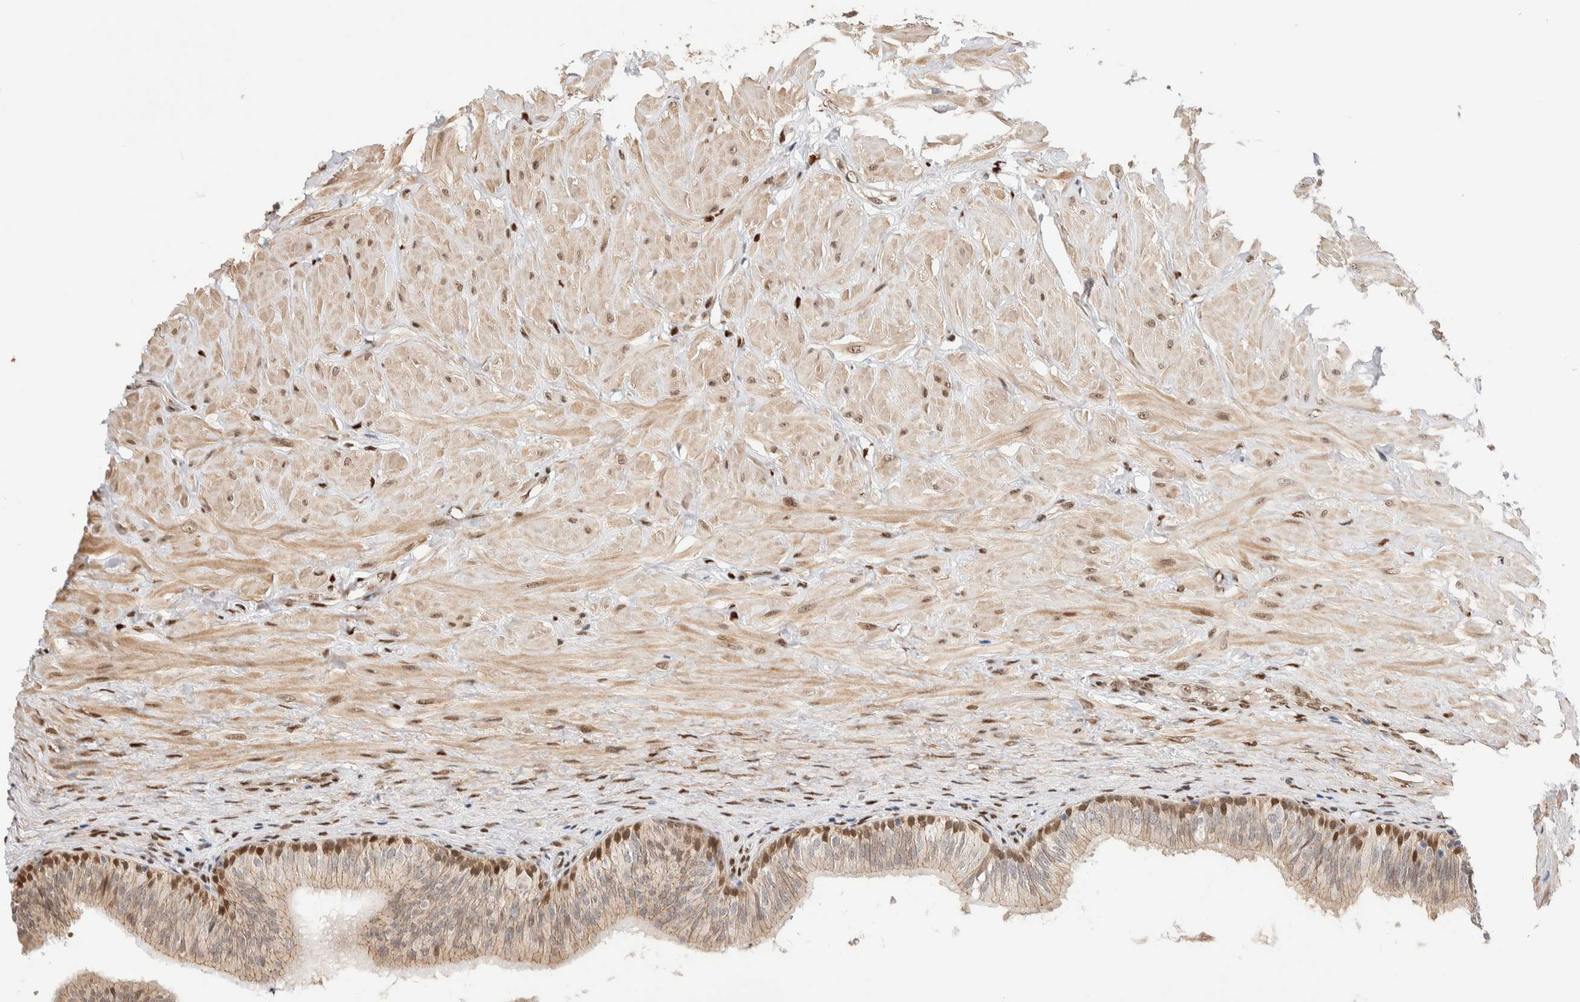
{"staining": {"intensity": "moderate", "quantity": "25%-75%", "location": "cytoplasmic/membranous,nuclear"}, "tissue": "epididymis", "cell_type": "Glandular cells", "image_type": "normal", "snomed": [{"axis": "morphology", "description": "Normal tissue, NOS"}, {"axis": "topography", "description": "Soft tissue"}, {"axis": "topography", "description": "Epididymis"}], "caption": "This photomicrograph exhibits IHC staining of unremarkable human epididymis, with medium moderate cytoplasmic/membranous,nuclear expression in about 25%-75% of glandular cells.", "gene": "NSMAF", "patient": {"sex": "male", "age": 26}}